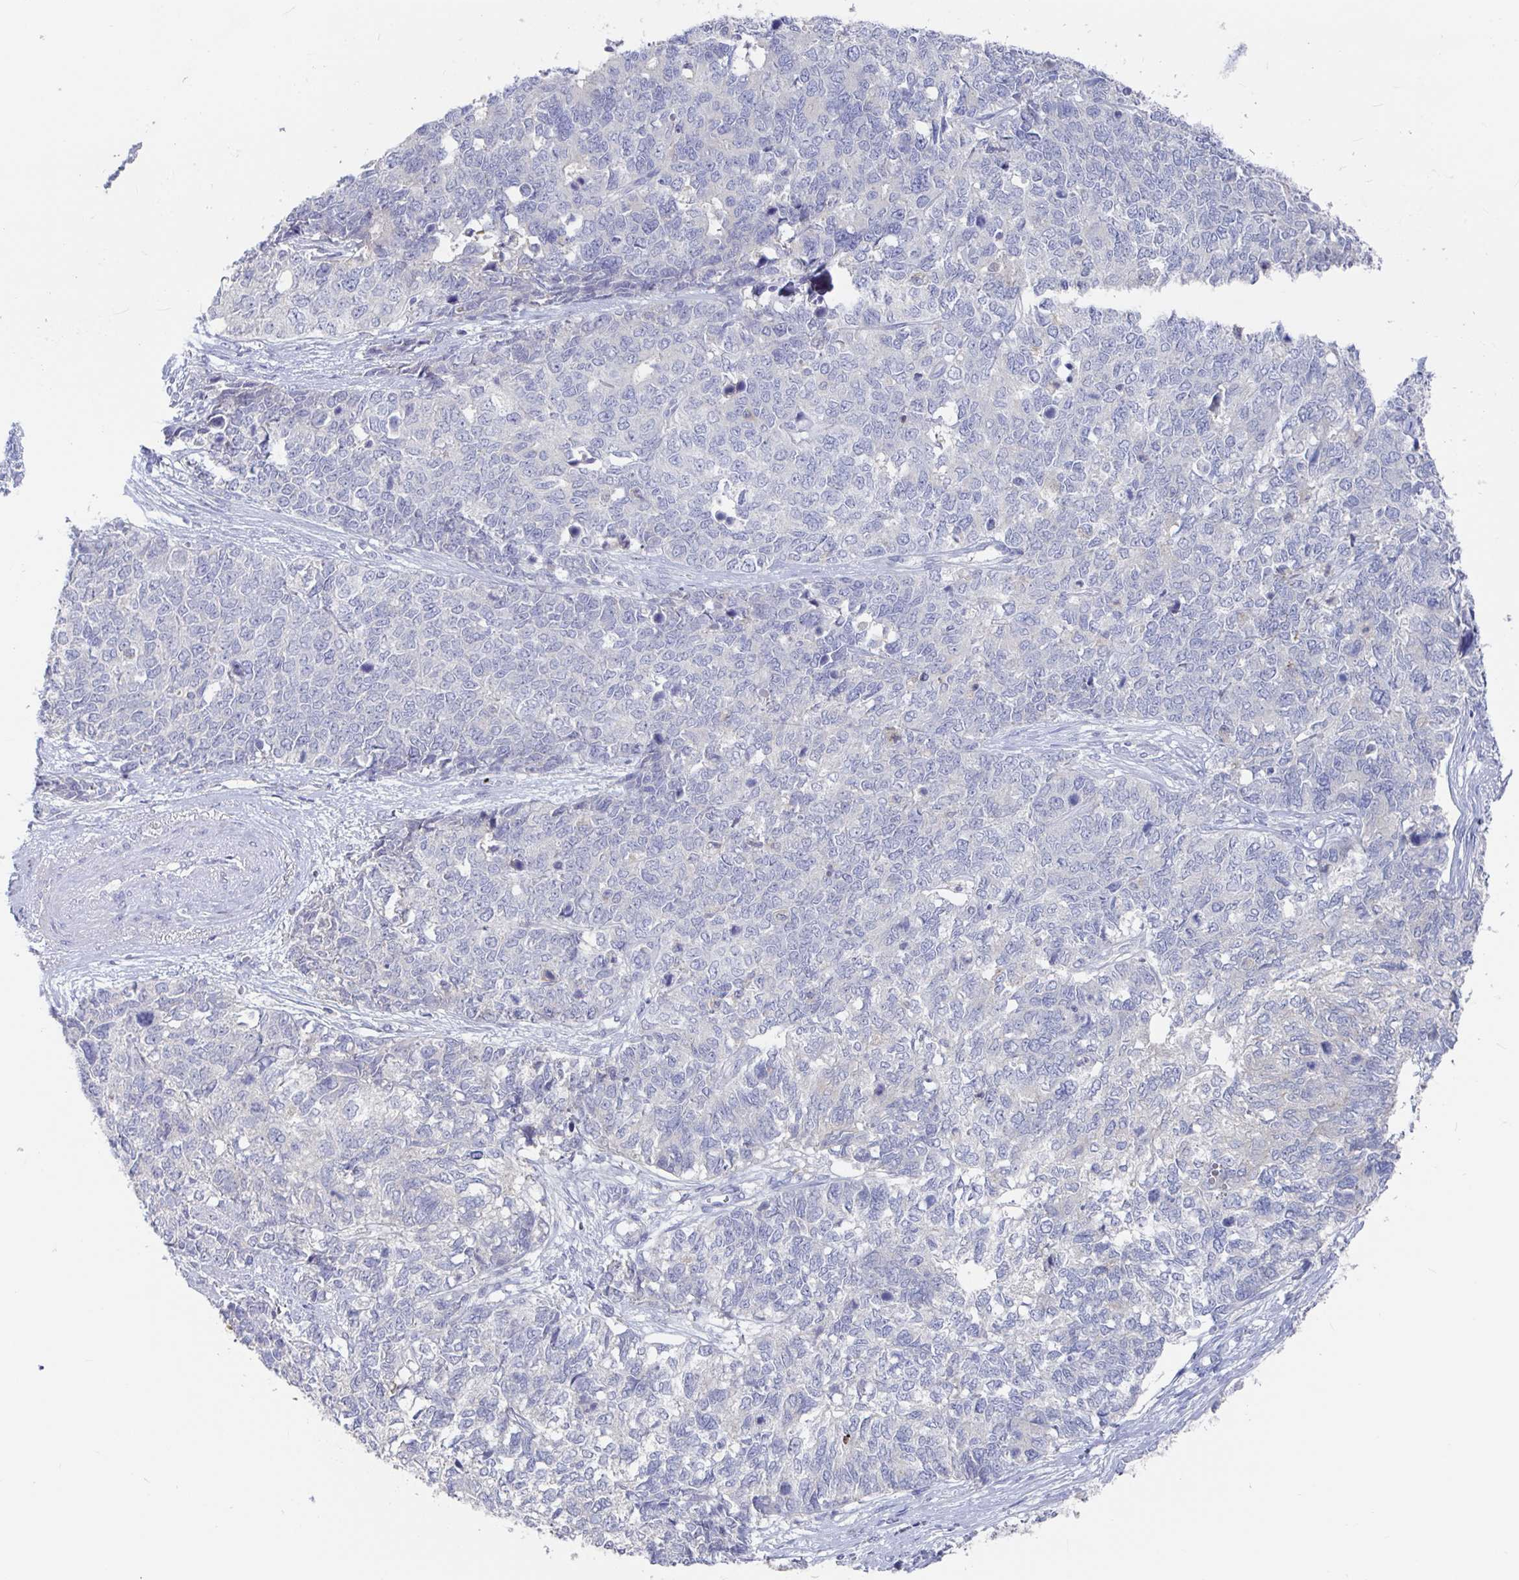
{"staining": {"intensity": "negative", "quantity": "none", "location": "none"}, "tissue": "cervical cancer", "cell_type": "Tumor cells", "image_type": "cancer", "snomed": [{"axis": "morphology", "description": "Adenocarcinoma, NOS"}, {"axis": "topography", "description": "Cervix"}], "caption": "Micrograph shows no protein positivity in tumor cells of cervical adenocarcinoma tissue.", "gene": "GPR148", "patient": {"sex": "female", "age": 63}}